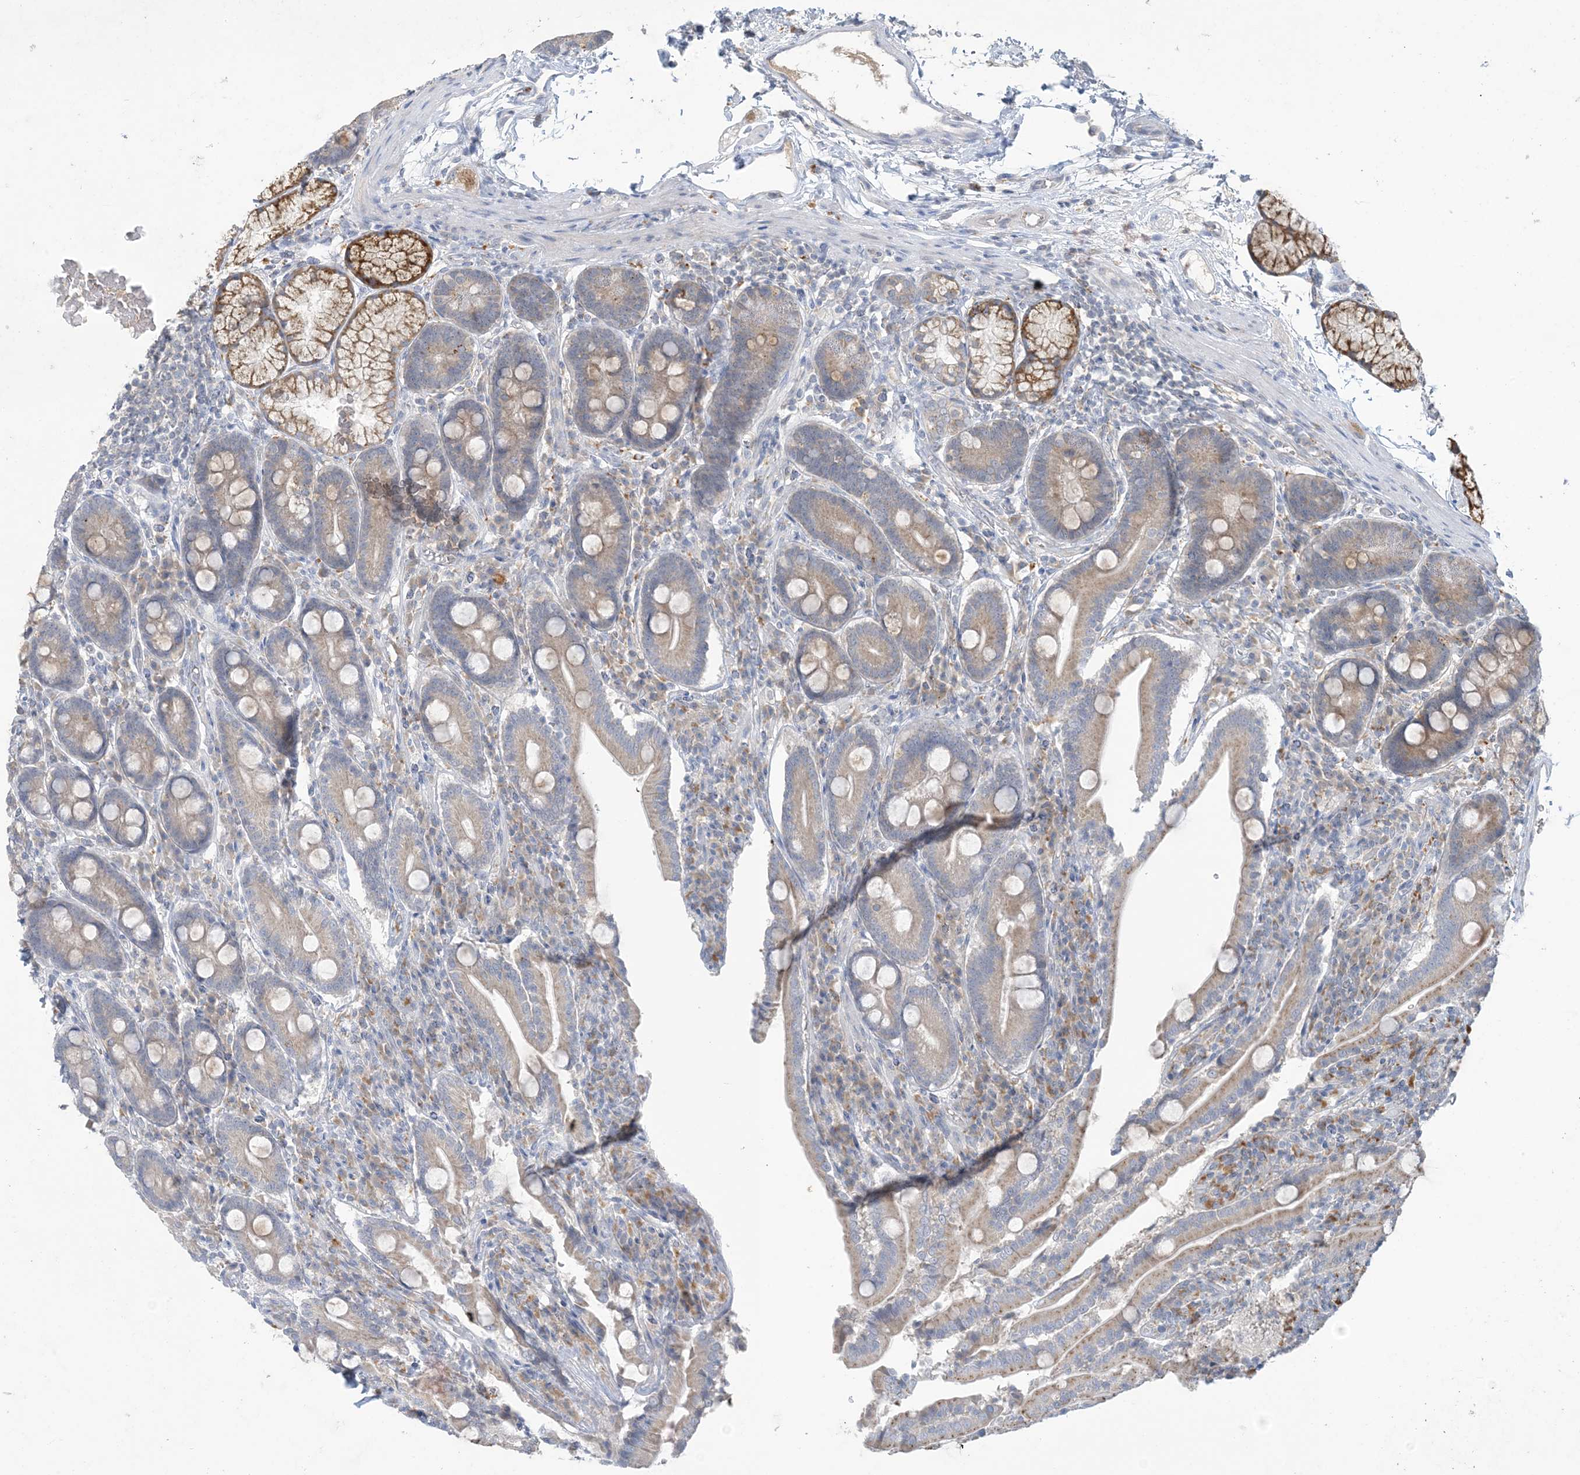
{"staining": {"intensity": "moderate", "quantity": "25%-75%", "location": "cytoplasmic/membranous"}, "tissue": "duodenum", "cell_type": "Glandular cells", "image_type": "normal", "snomed": [{"axis": "morphology", "description": "Normal tissue, NOS"}, {"axis": "topography", "description": "Duodenum"}], "caption": "This micrograph demonstrates immunohistochemistry staining of normal human duodenum, with medium moderate cytoplasmic/membranous positivity in about 25%-75% of glandular cells.", "gene": "MRPS18A", "patient": {"sex": "male", "age": 35}}